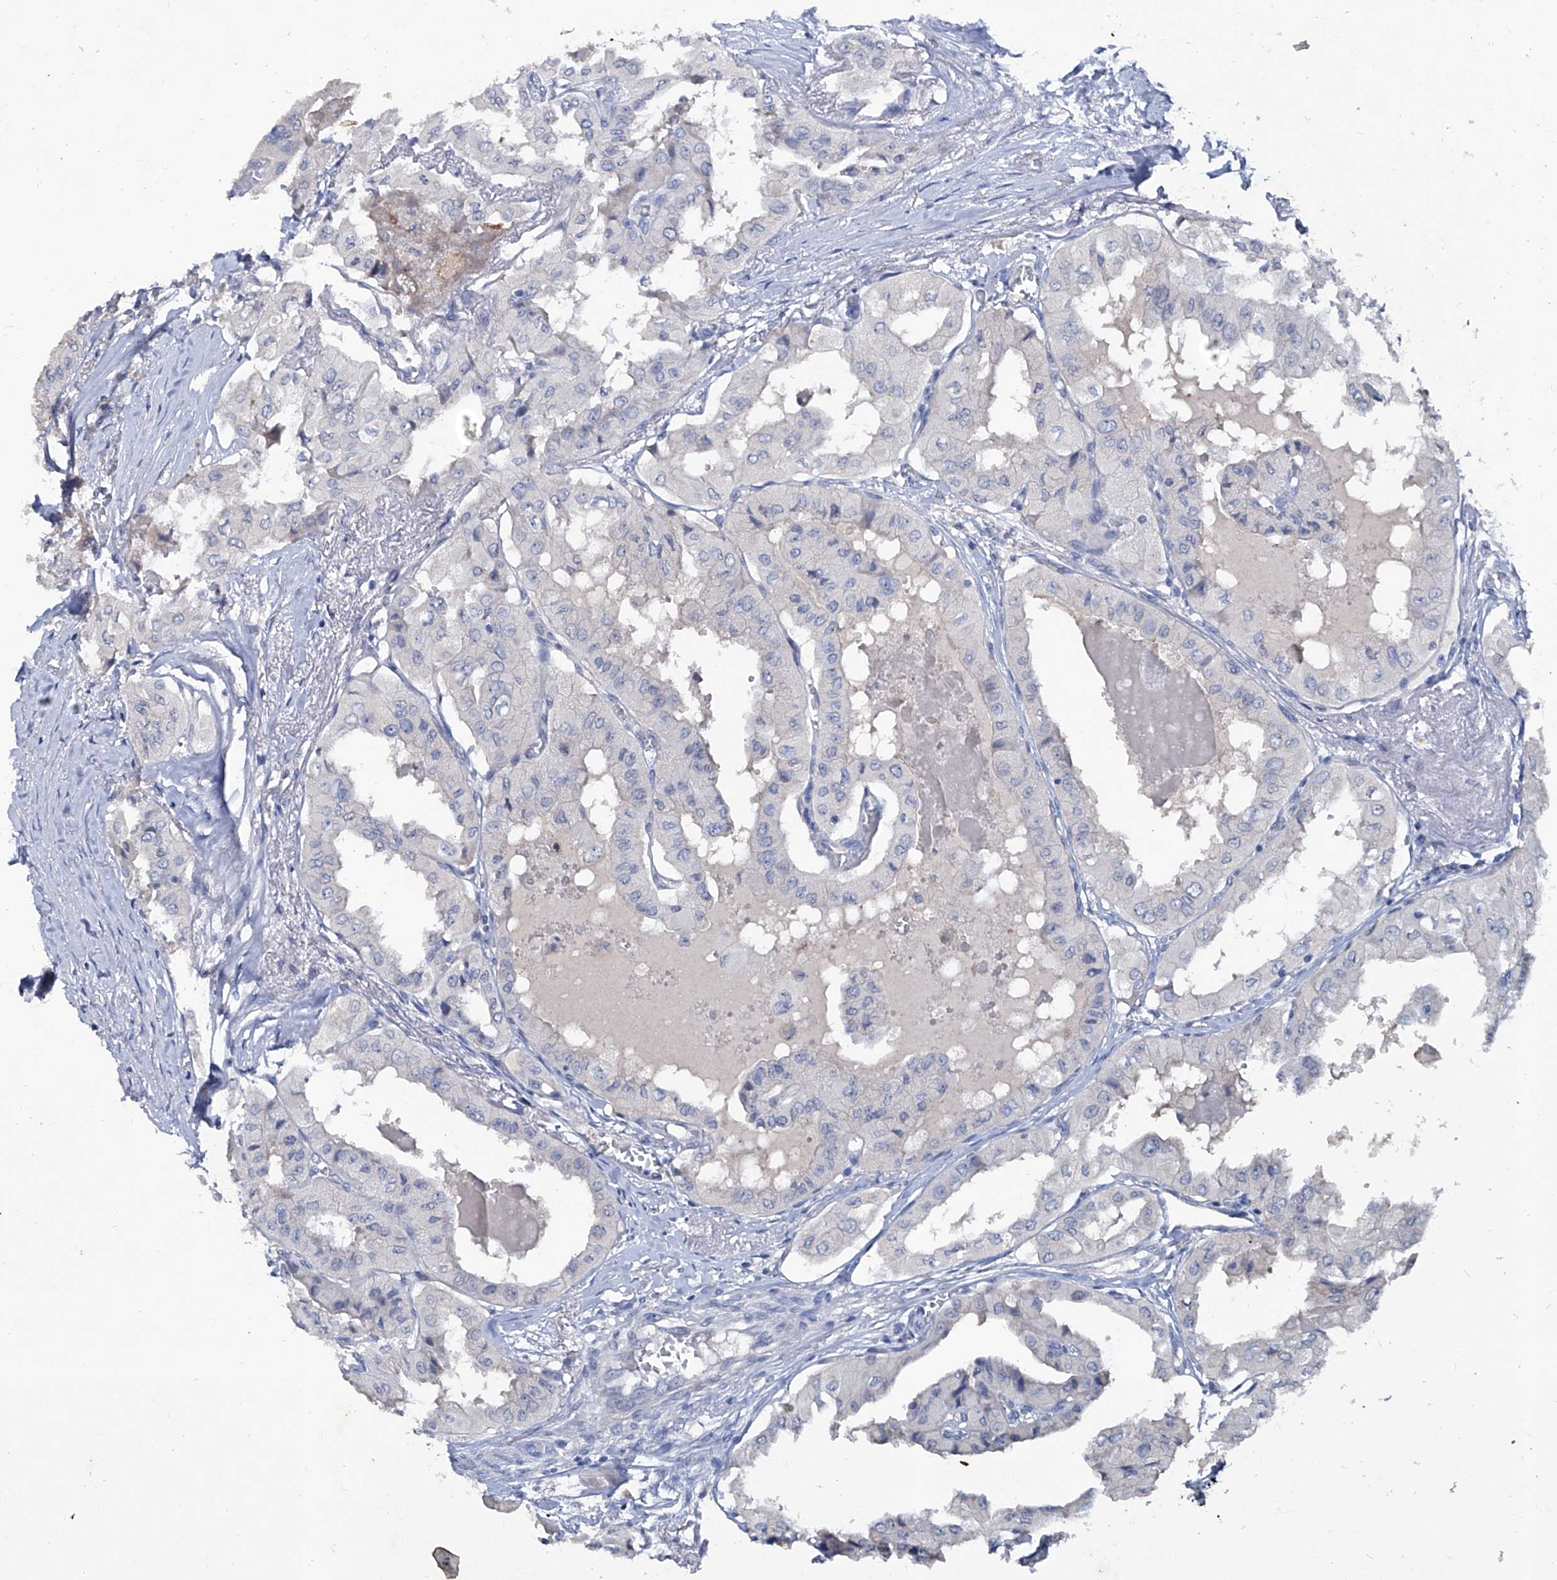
{"staining": {"intensity": "negative", "quantity": "none", "location": "none"}, "tissue": "thyroid cancer", "cell_type": "Tumor cells", "image_type": "cancer", "snomed": [{"axis": "morphology", "description": "Papillary adenocarcinoma, NOS"}, {"axis": "topography", "description": "Thyroid gland"}], "caption": "Human thyroid cancer stained for a protein using immunohistochemistry (IHC) shows no expression in tumor cells.", "gene": "KLHL17", "patient": {"sex": "female", "age": 59}}